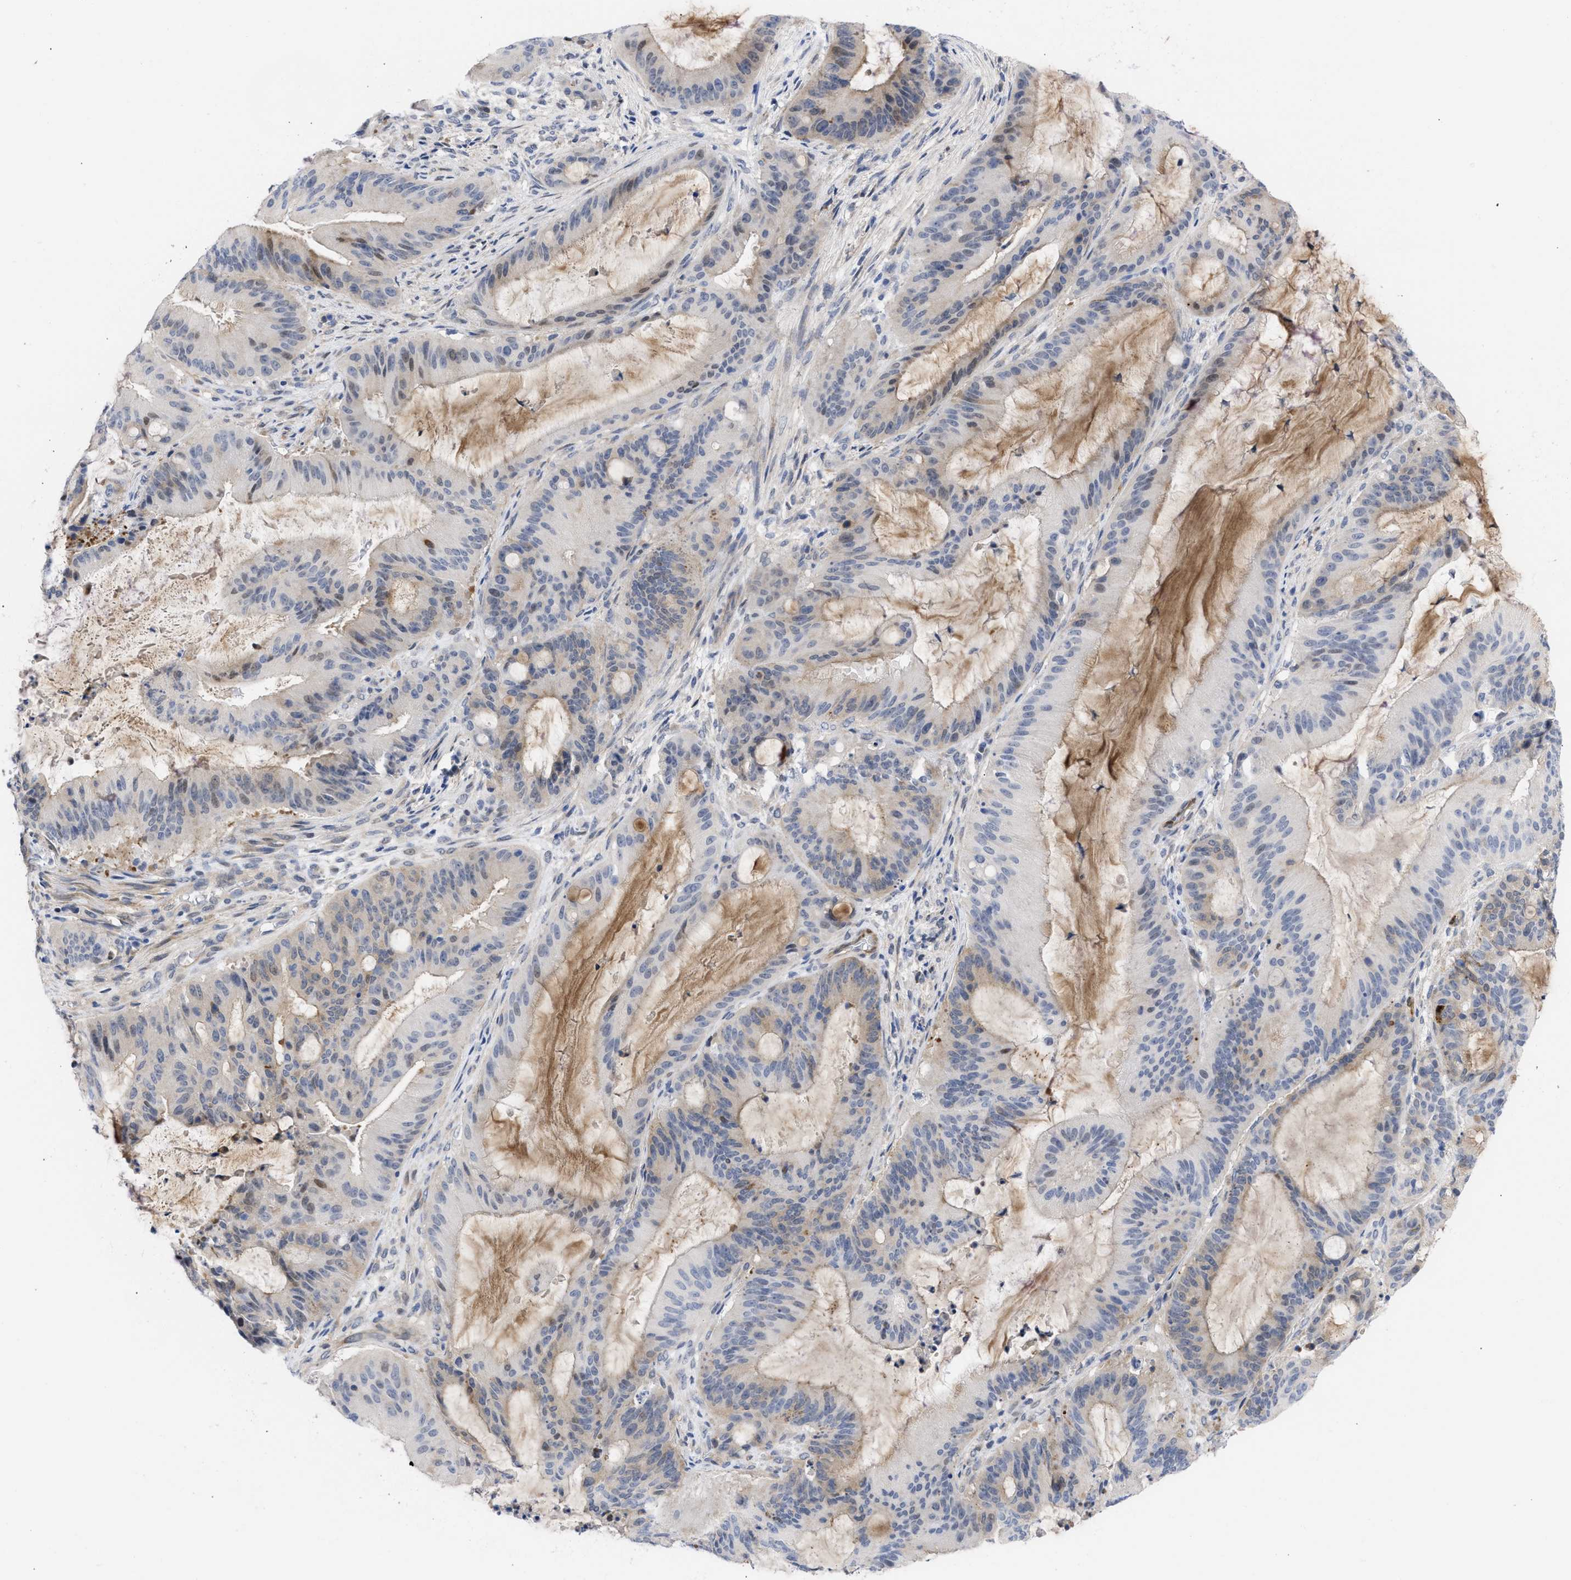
{"staining": {"intensity": "weak", "quantity": "25%-75%", "location": "cytoplasmic/membranous,nuclear"}, "tissue": "liver cancer", "cell_type": "Tumor cells", "image_type": "cancer", "snomed": [{"axis": "morphology", "description": "Normal tissue, NOS"}, {"axis": "morphology", "description": "Cholangiocarcinoma"}, {"axis": "topography", "description": "Liver"}, {"axis": "topography", "description": "Peripheral nerve tissue"}], "caption": "Immunohistochemistry photomicrograph of human liver cancer stained for a protein (brown), which displays low levels of weak cytoplasmic/membranous and nuclear staining in approximately 25%-75% of tumor cells.", "gene": "THRA", "patient": {"sex": "female", "age": 73}}